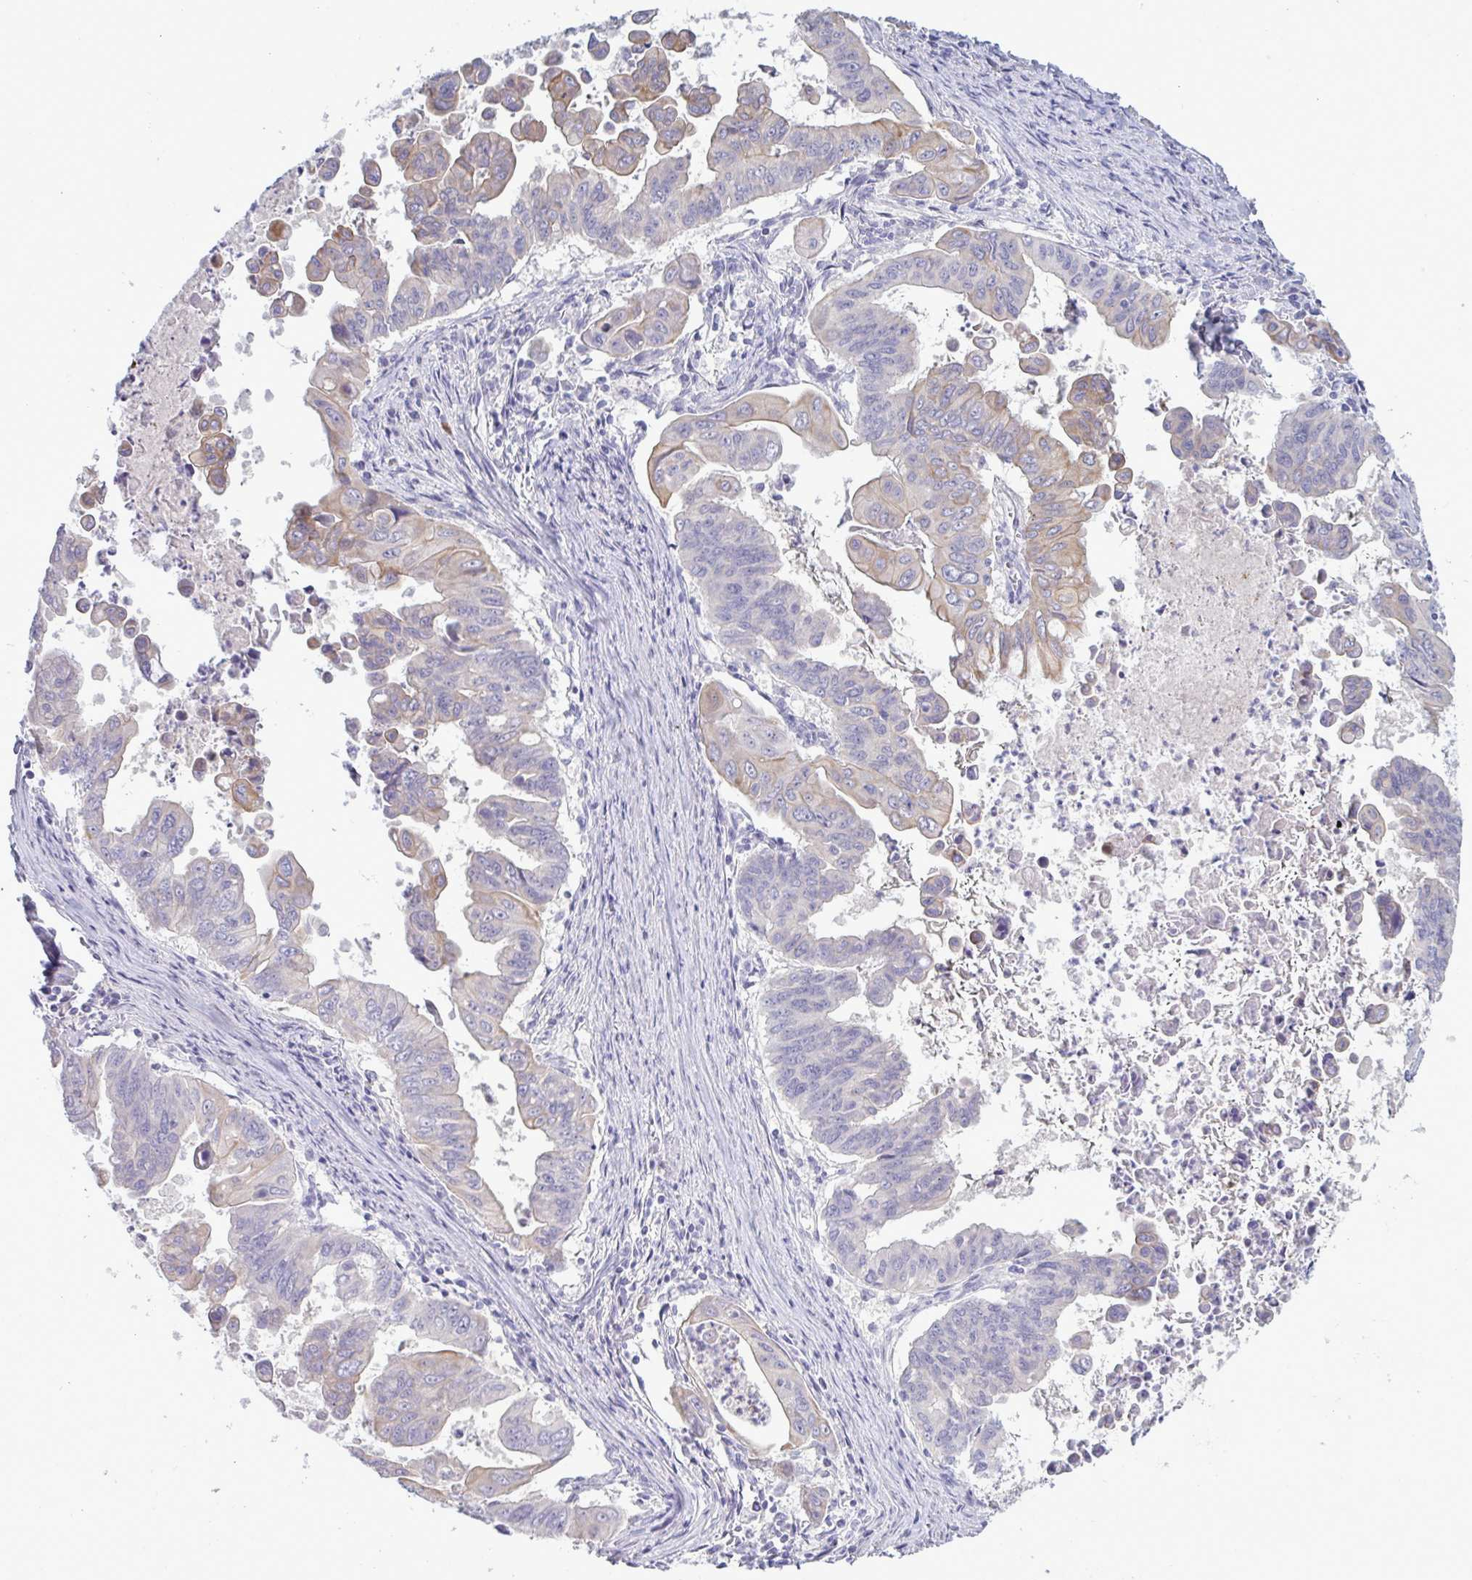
{"staining": {"intensity": "weak", "quantity": "<25%", "location": "cytoplasmic/membranous"}, "tissue": "stomach cancer", "cell_type": "Tumor cells", "image_type": "cancer", "snomed": [{"axis": "morphology", "description": "Adenocarcinoma, NOS"}, {"axis": "topography", "description": "Stomach, upper"}], "caption": "High power microscopy photomicrograph of an IHC histopathology image of stomach adenocarcinoma, revealing no significant staining in tumor cells.", "gene": "TENT5D", "patient": {"sex": "male", "age": 80}}